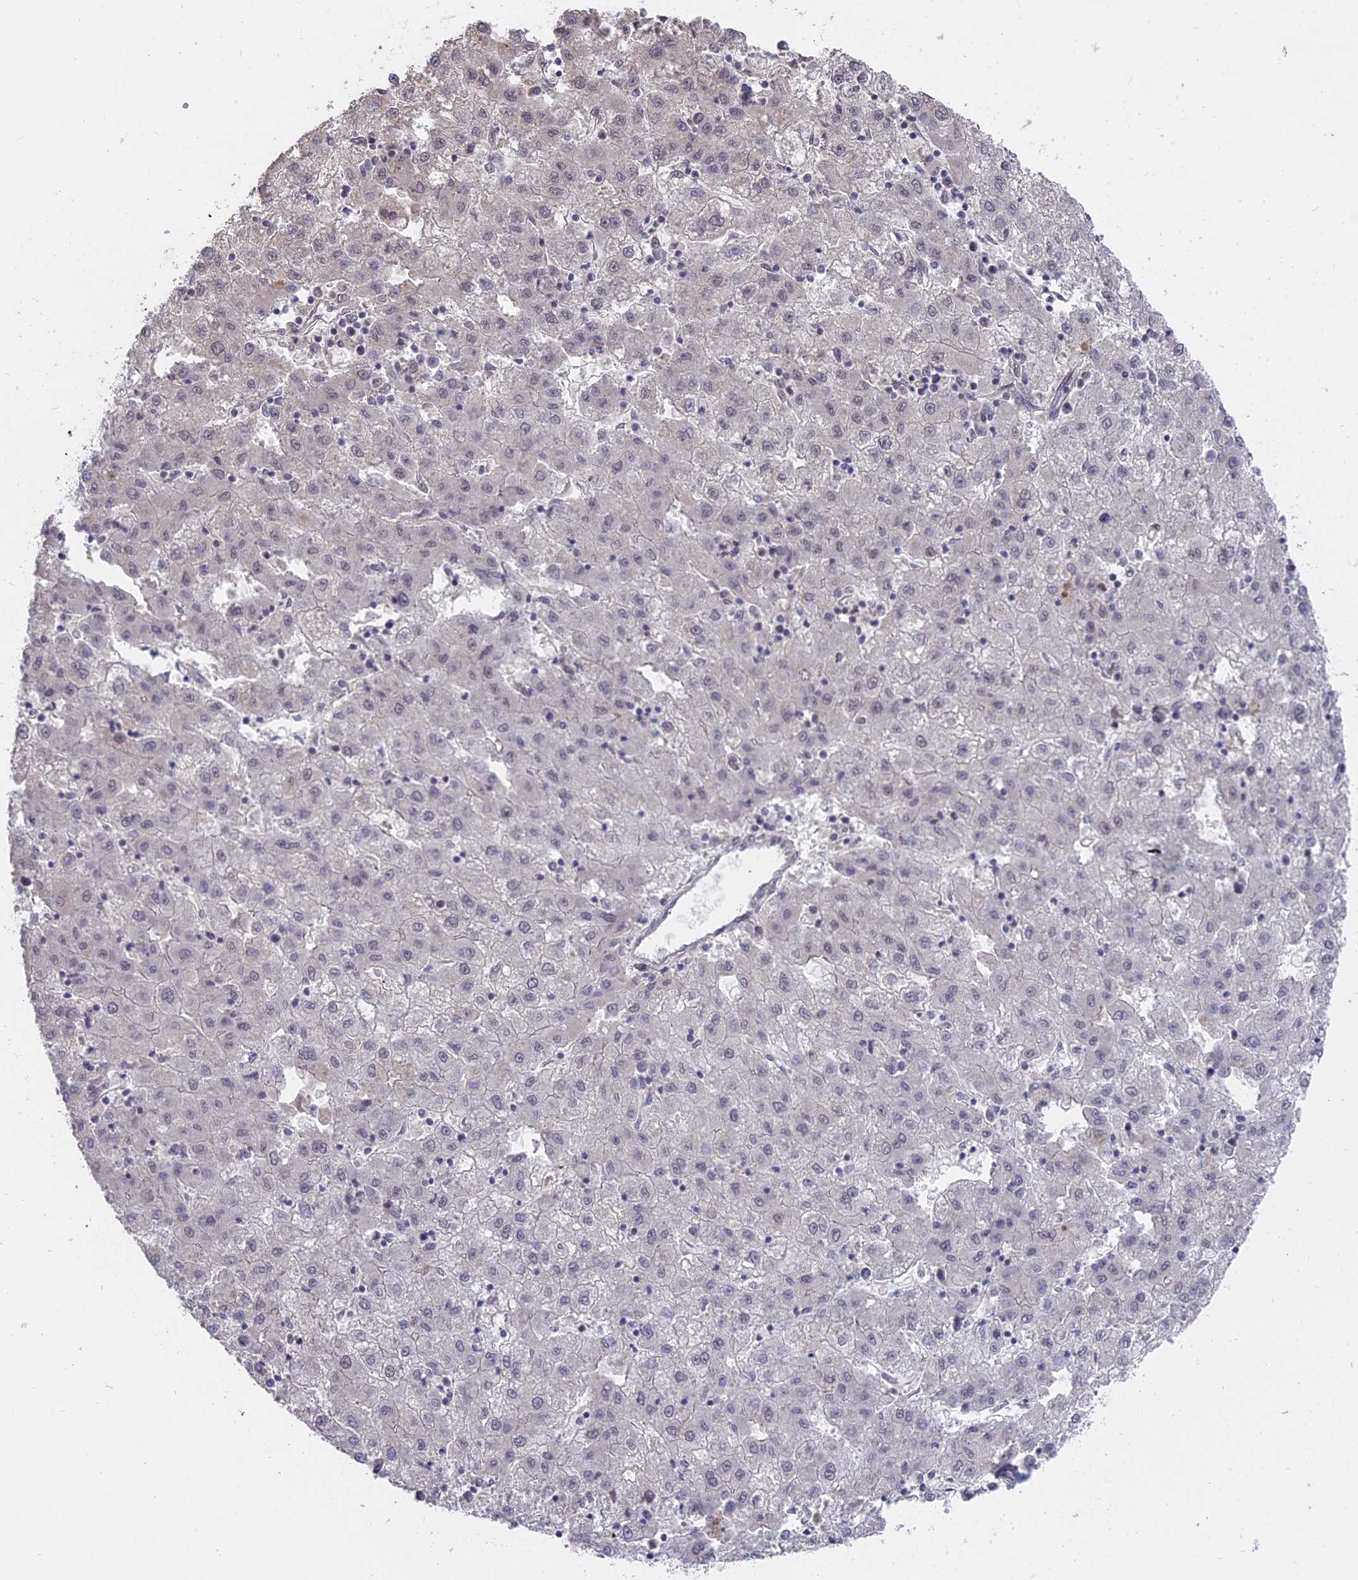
{"staining": {"intensity": "negative", "quantity": "none", "location": "none"}, "tissue": "liver cancer", "cell_type": "Tumor cells", "image_type": "cancer", "snomed": [{"axis": "morphology", "description": "Carcinoma, Hepatocellular, NOS"}, {"axis": "topography", "description": "Liver"}], "caption": "Liver cancer stained for a protein using immunohistochemistry (IHC) displays no expression tumor cells.", "gene": "NR1H3", "patient": {"sex": "male", "age": 72}}